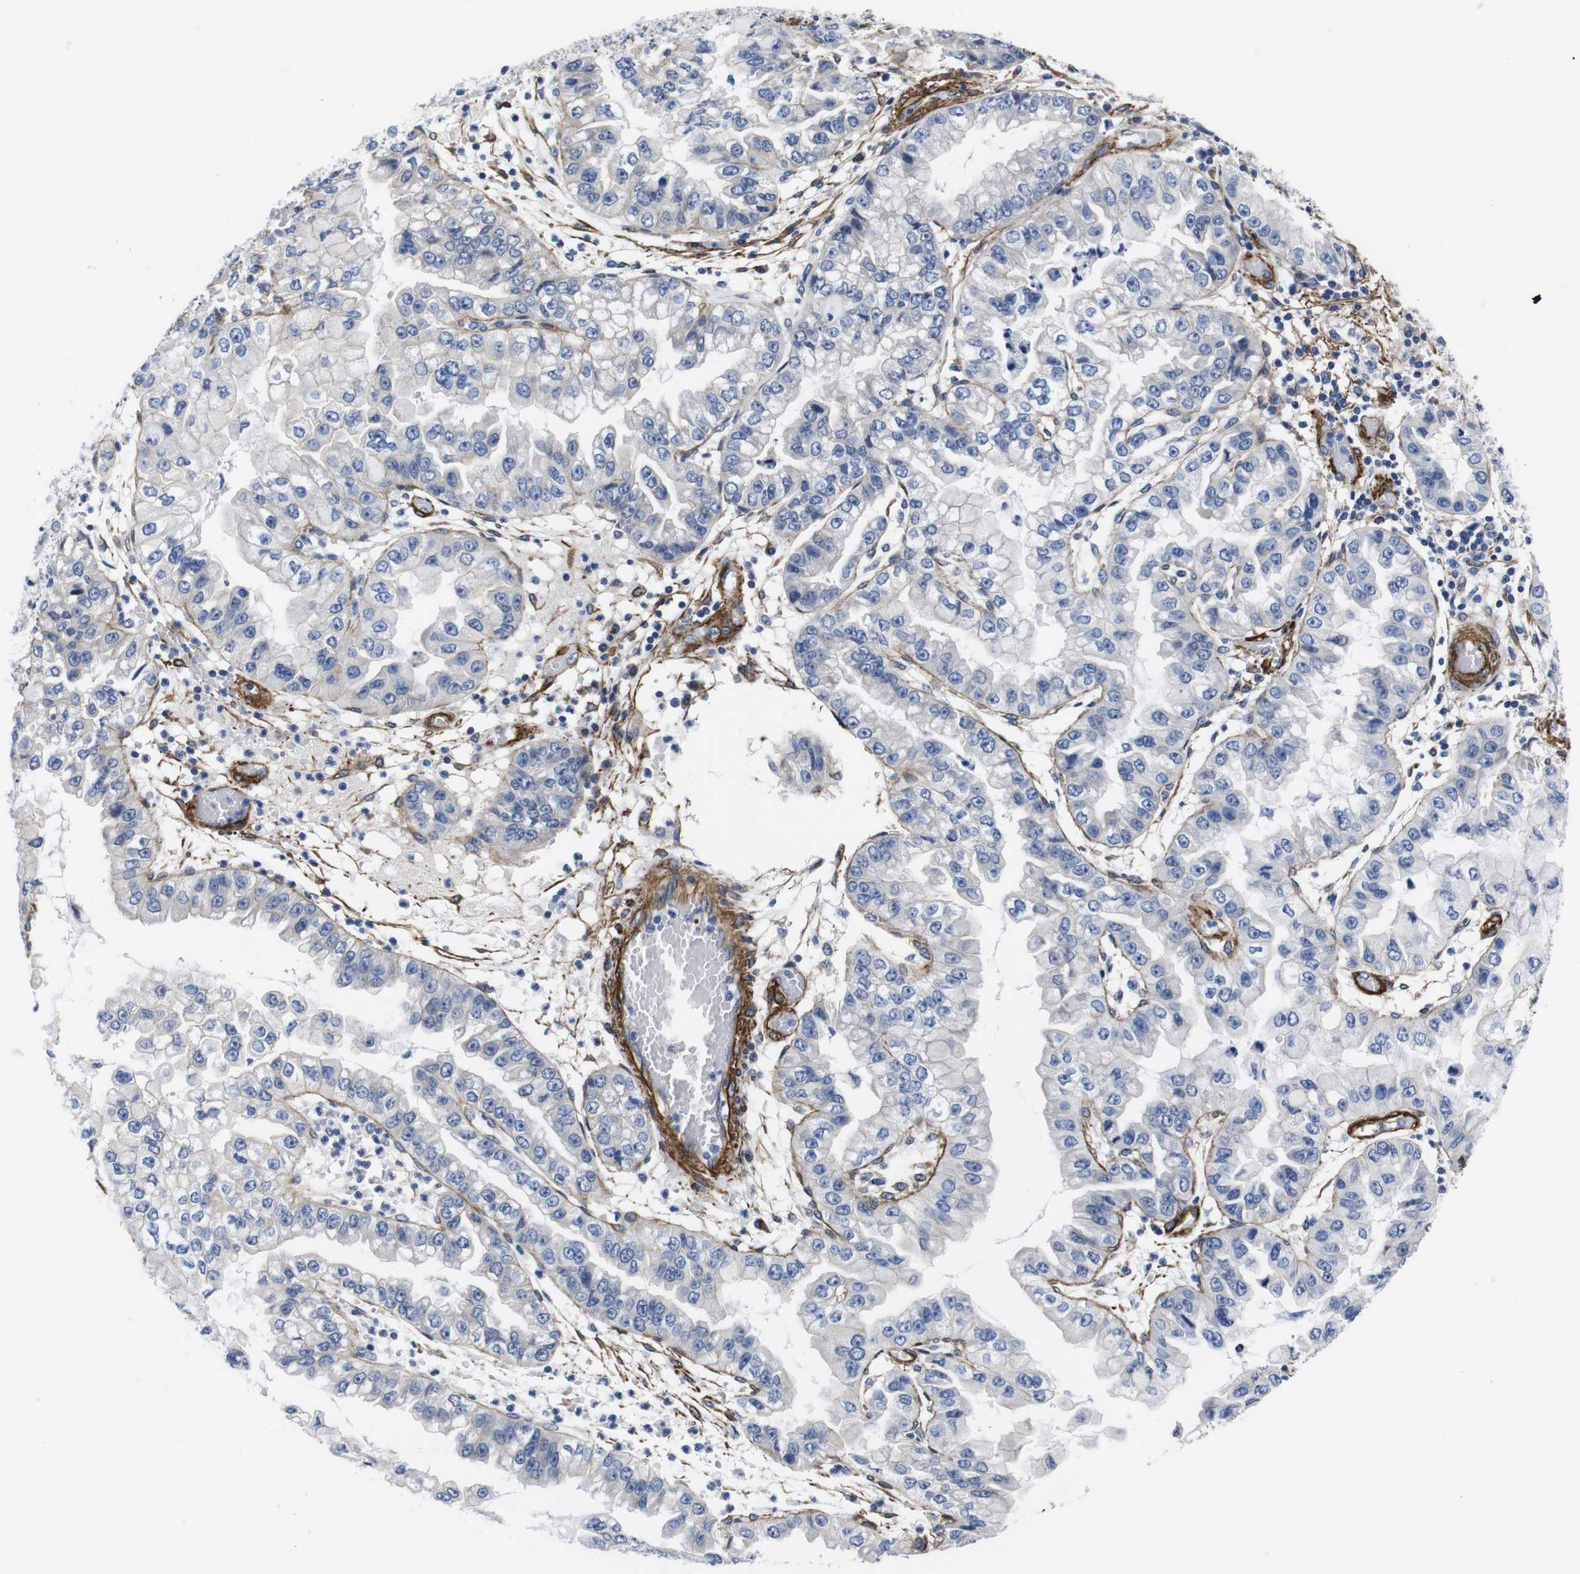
{"staining": {"intensity": "negative", "quantity": "none", "location": "none"}, "tissue": "liver cancer", "cell_type": "Tumor cells", "image_type": "cancer", "snomed": [{"axis": "morphology", "description": "Cholangiocarcinoma"}, {"axis": "topography", "description": "Liver"}], "caption": "DAB (3,3'-diaminobenzidine) immunohistochemical staining of human liver cancer (cholangiocarcinoma) shows no significant positivity in tumor cells.", "gene": "WNT10A", "patient": {"sex": "female", "age": 79}}